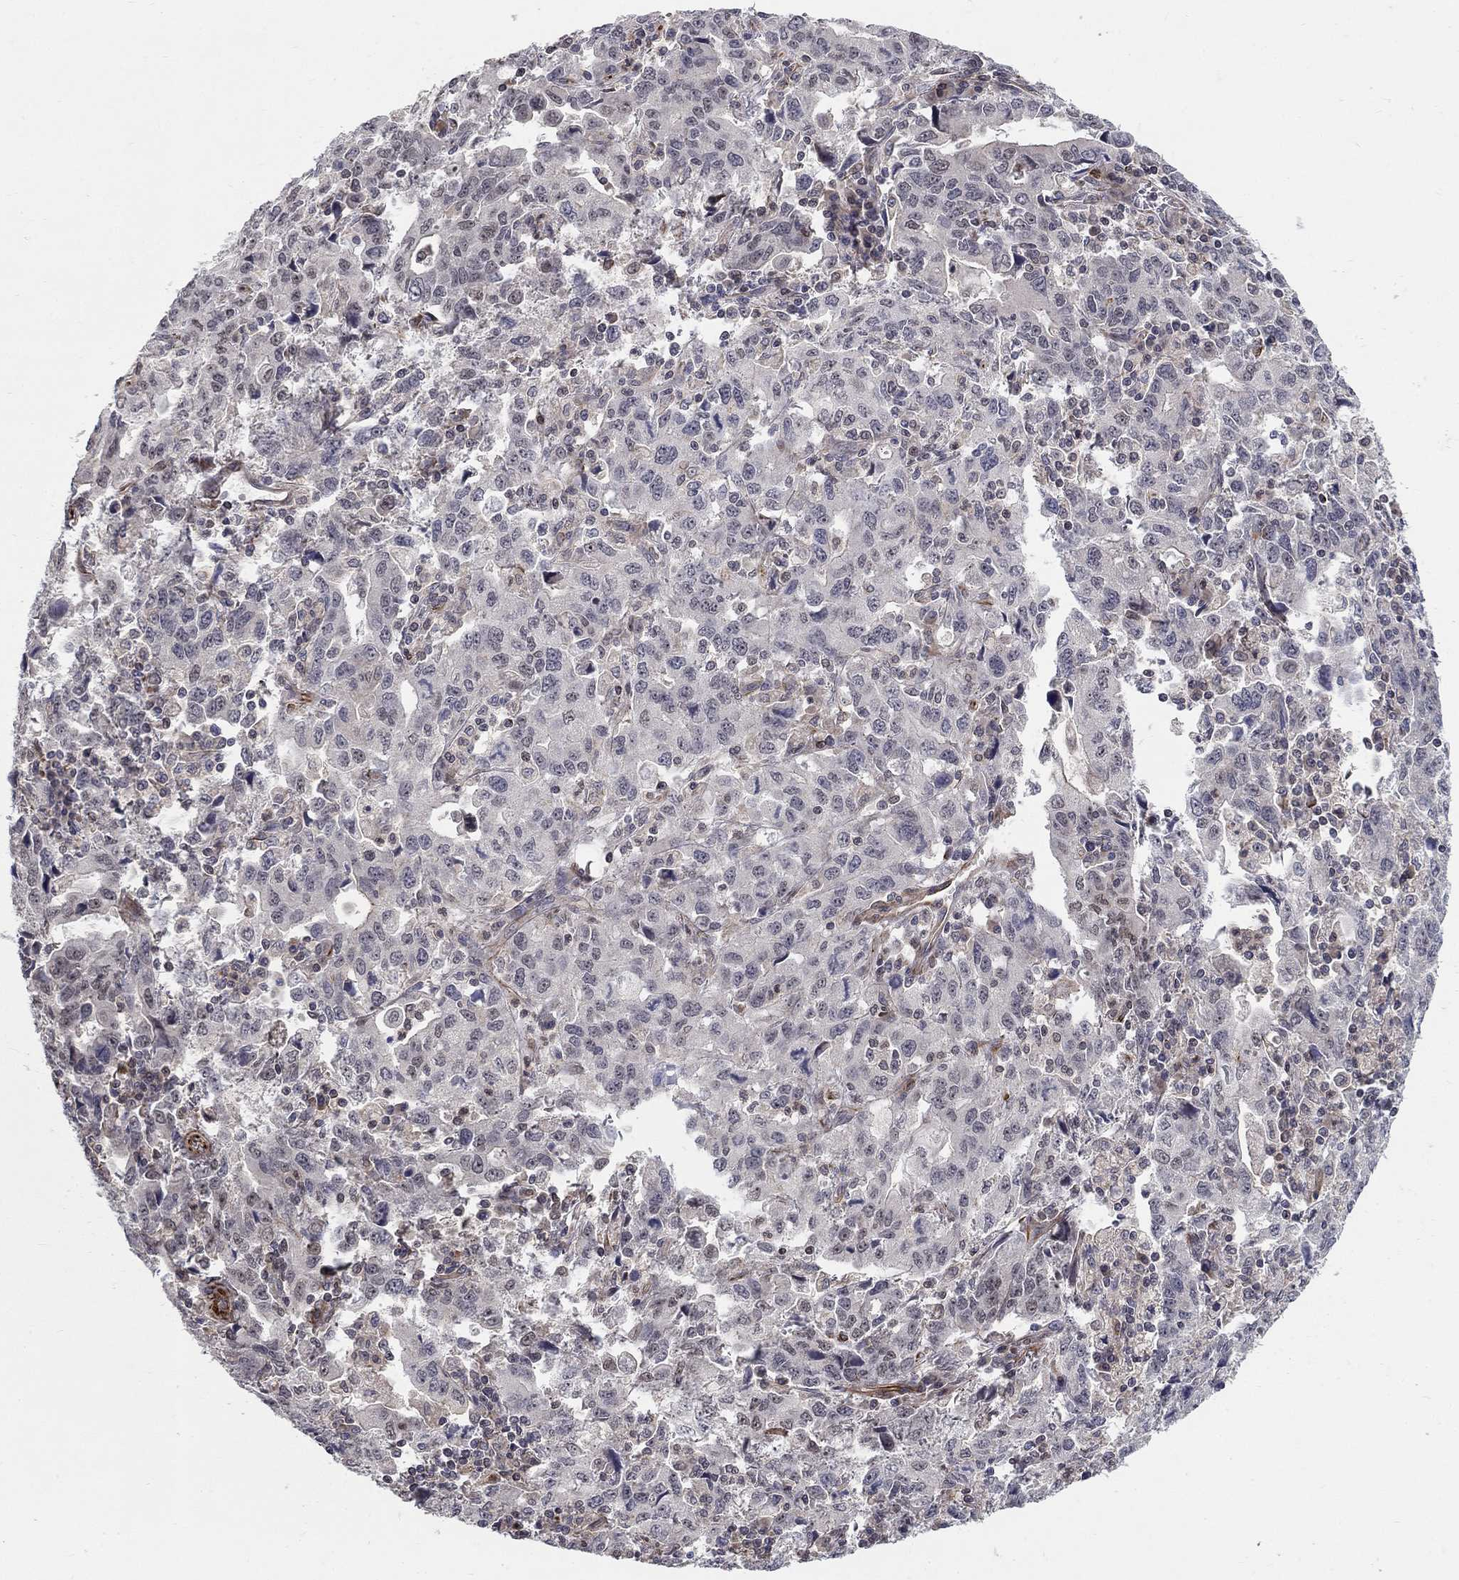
{"staining": {"intensity": "negative", "quantity": "none", "location": "none"}, "tissue": "stomach cancer", "cell_type": "Tumor cells", "image_type": "cancer", "snomed": [{"axis": "morphology", "description": "Adenocarcinoma, NOS"}, {"axis": "topography", "description": "Stomach, upper"}], "caption": "Tumor cells show no significant protein staining in adenocarcinoma (stomach).", "gene": "MSRA", "patient": {"sex": "male", "age": 85}}